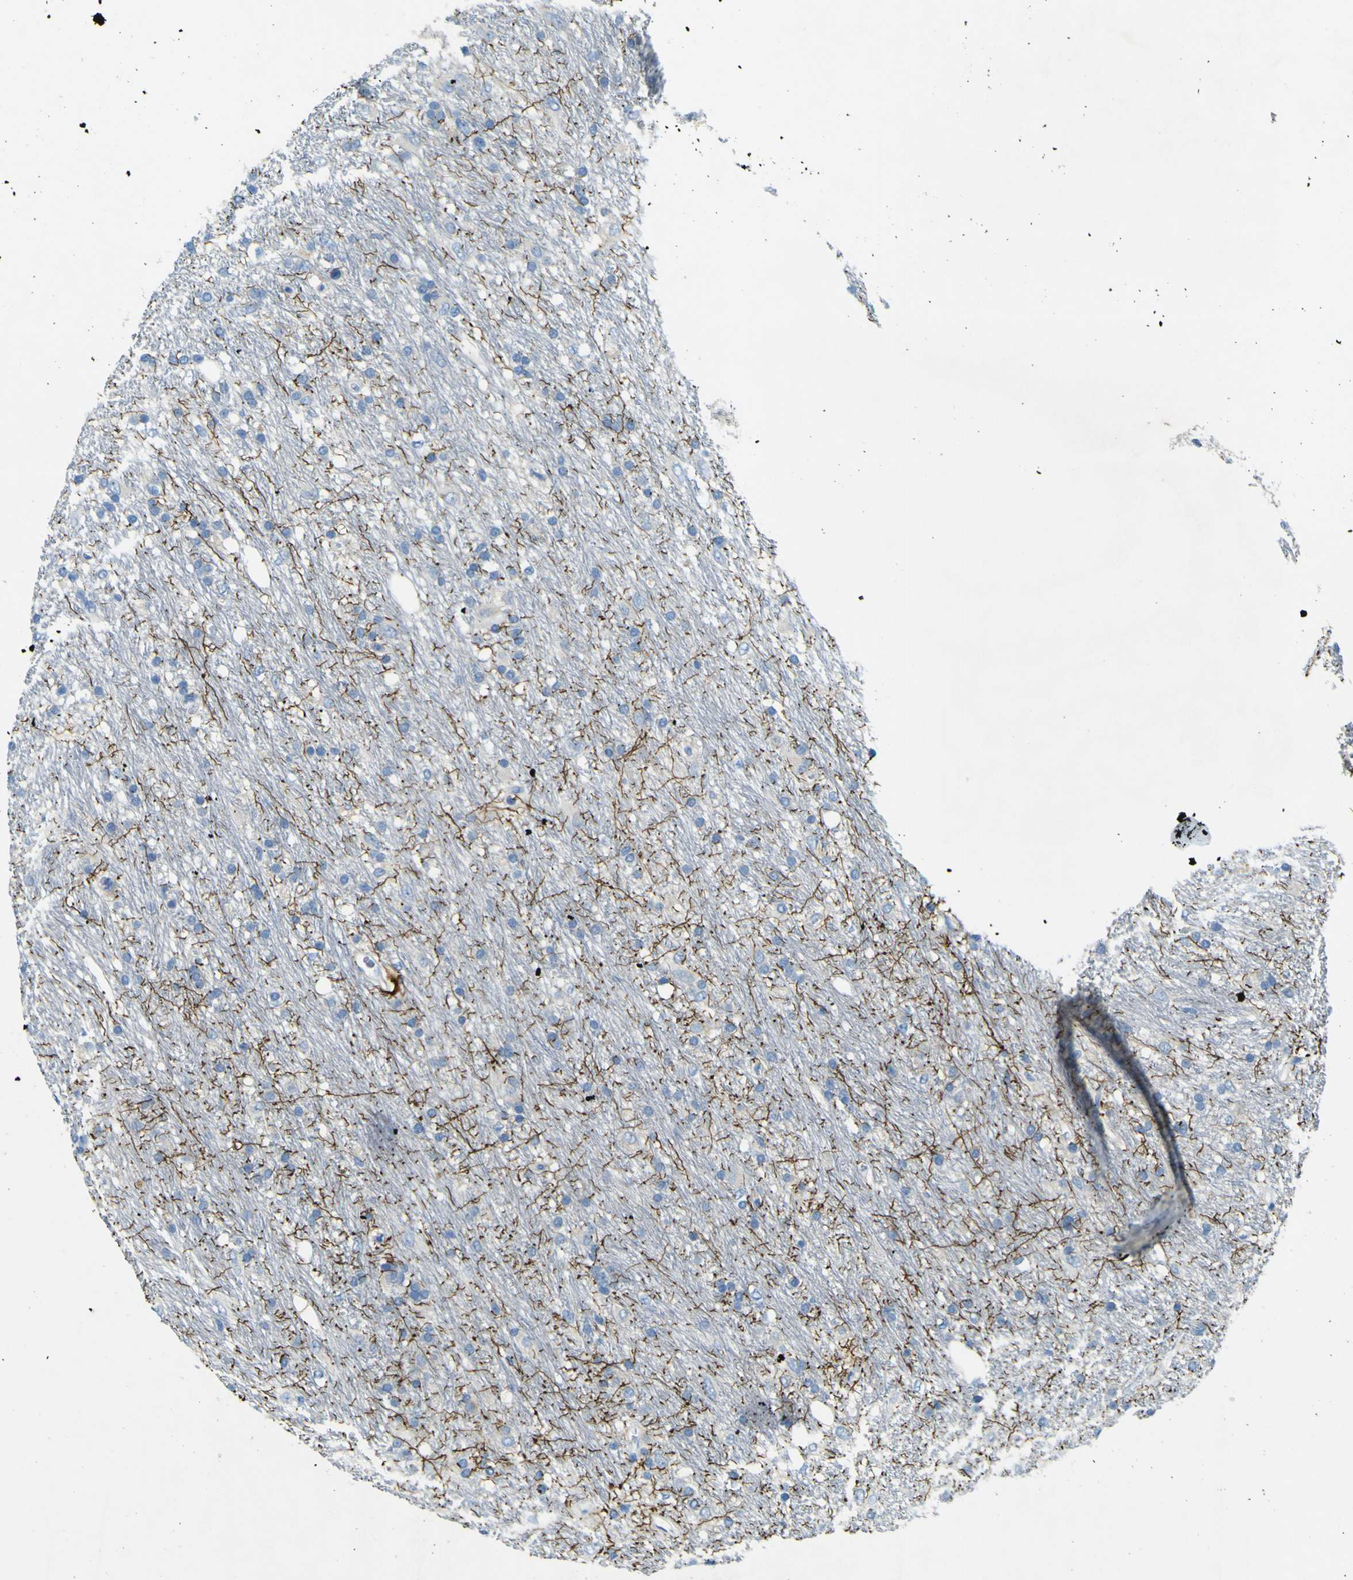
{"staining": {"intensity": "negative", "quantity": "none", "location": "none"}, "tissue": "glioma", "cell_type": "Tumor cells", "image_type": "cancer", "snomed": [{"axis": "morphology", "description": "Glioma, malignant, Low grade"}, {"axis": "topography", "description": "Brain"}], "caption": "High power microscopy photomicrograph of an immunohistochemistry histopathology image of malignant low-grade glioma, revealing no significant staining in tumor cells. (DAB (3,3'-diaminobenzidine) immunohistochemistry (IHC) with hematoxylin counter stain).", "gene": "SORCS1", "patient": {"sex": "male", "age": 77}}